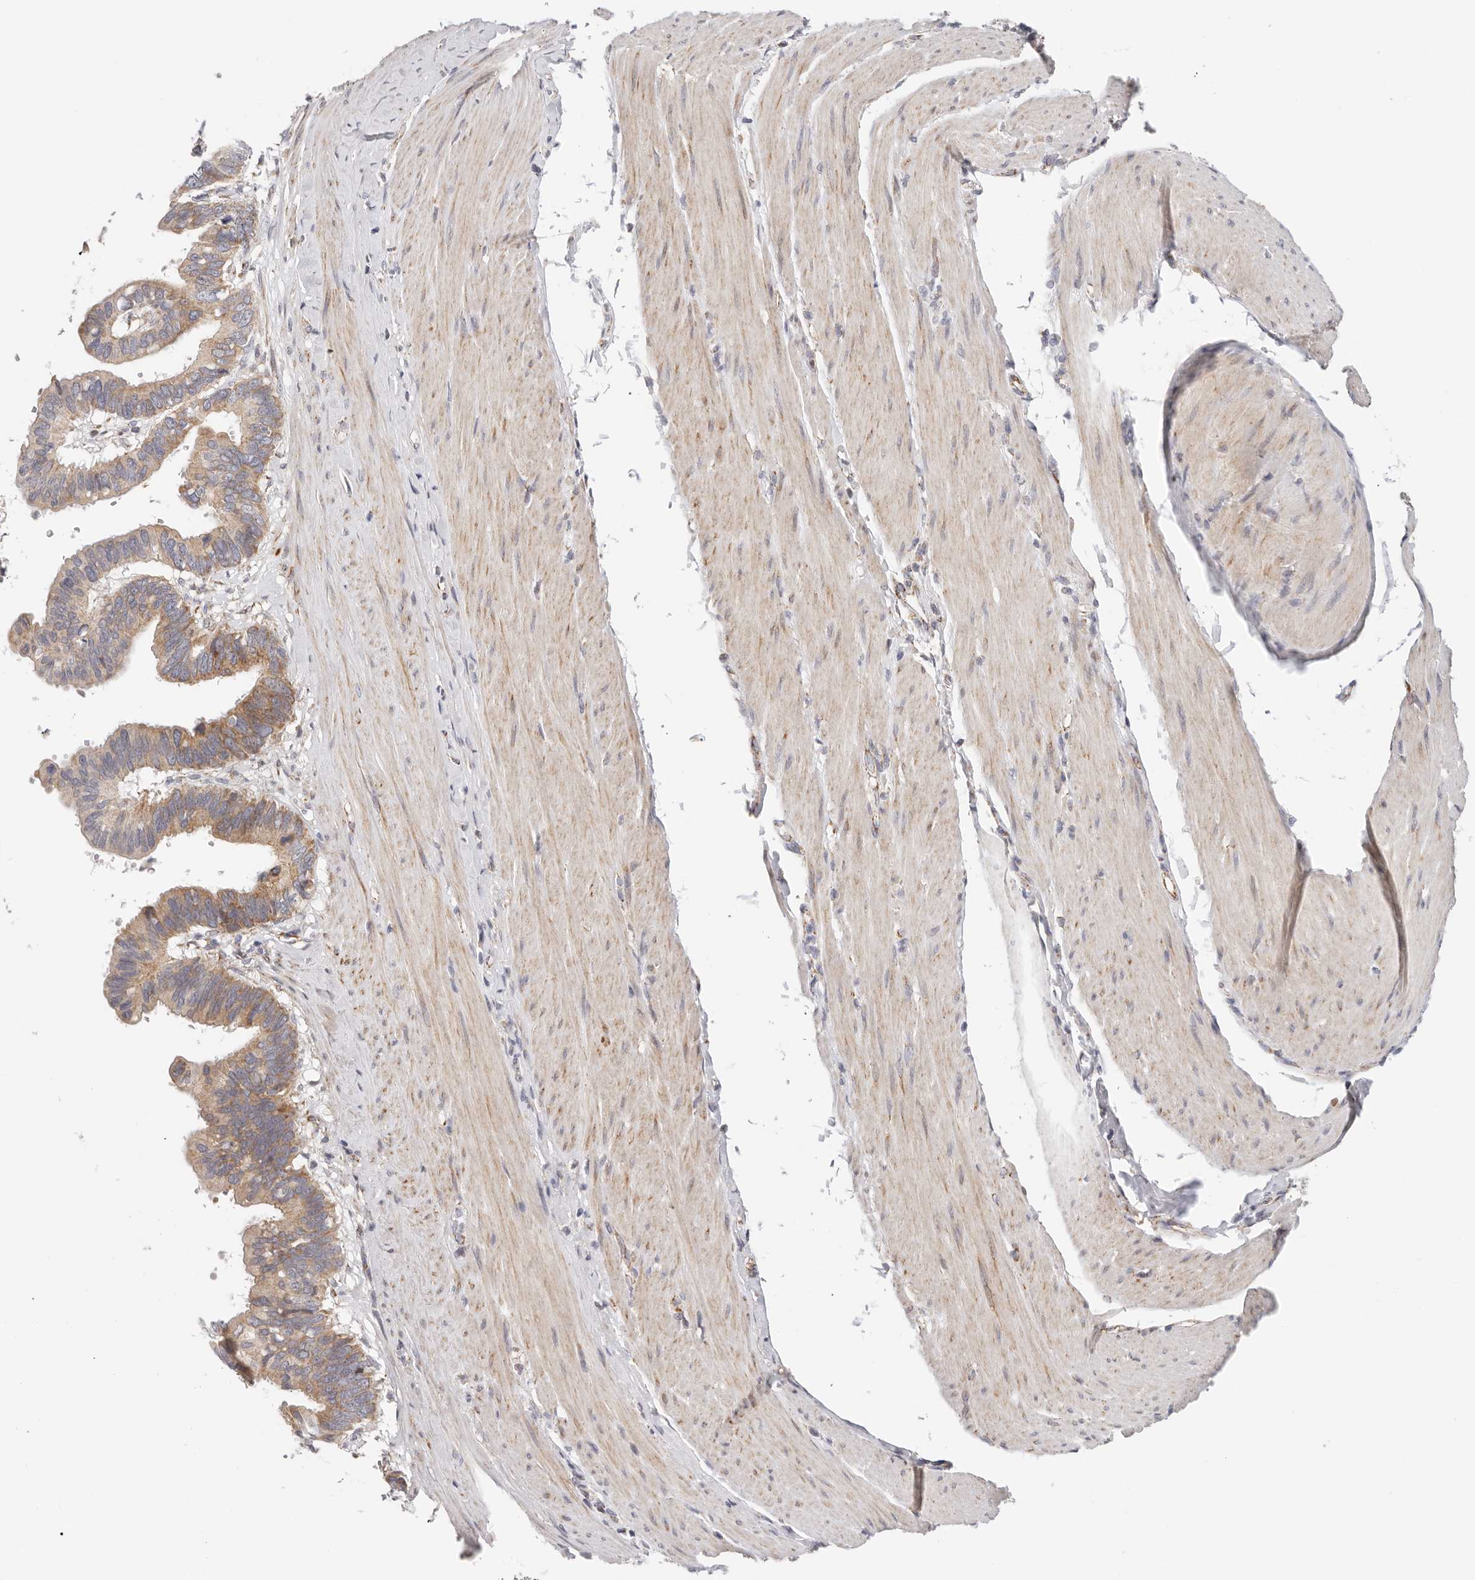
{"staining": {"intensity": "moderate", "quantity": ">75%", "location": "cytoplasmic/membranous"}, "tissue": "pancreatic cancer", "cell_type": "Tumor cells", "image_type": "cancer", "snomed": [{"axis": "morphology", "description": "Adenocarcinoma, NOS"}, {"axis": "topography", "description": "Pancreas"}], "caption": "The micrograph displays staining of adenocarcinoma (pancreatic), revealing moderate cytoplasmic/membranous protein expression (brown color) within tumor cells.", "gene": "AFDN", "patient": {"sex": "female", "age": 56}}